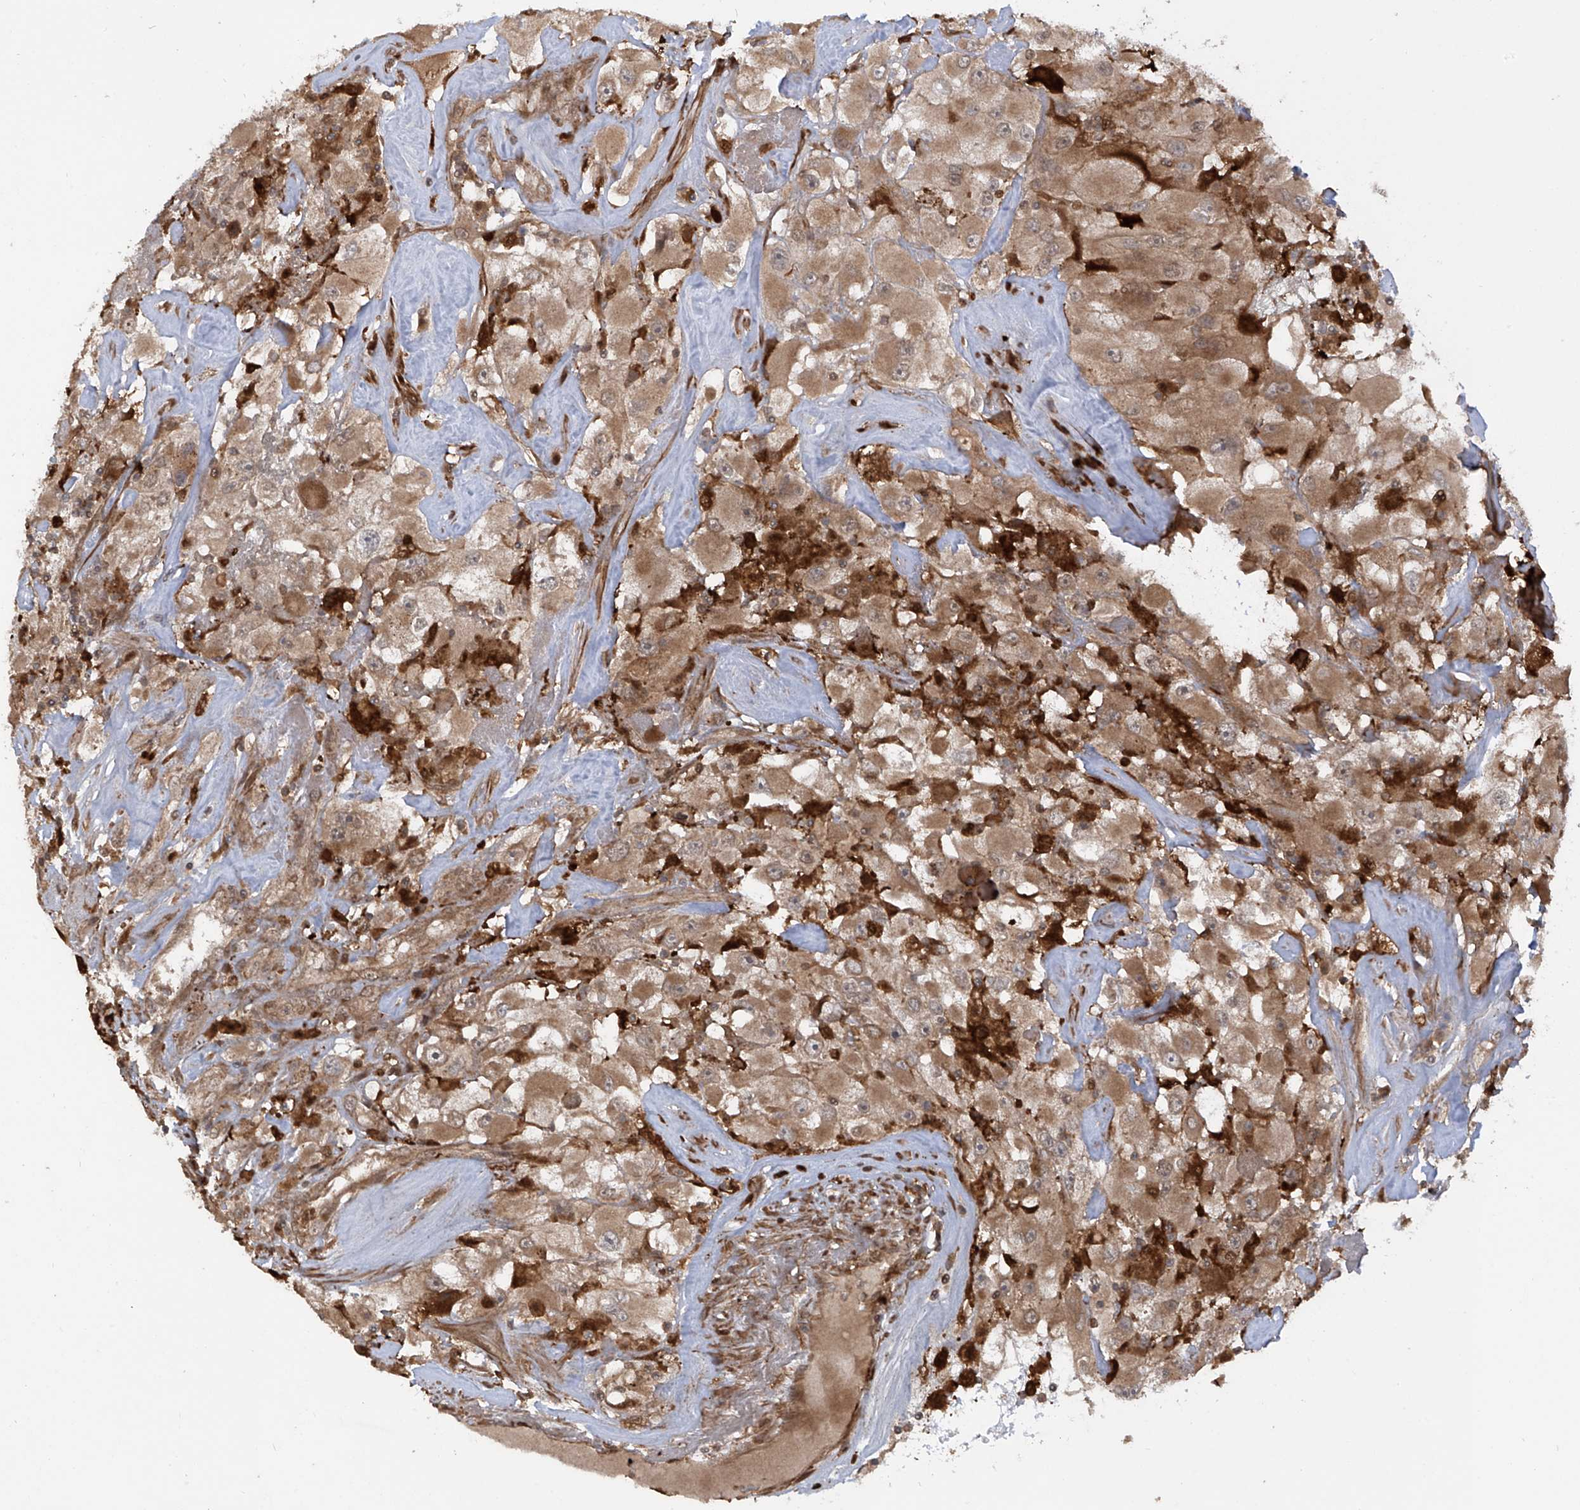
{"staining": {"intensity": "moderate", "quantity": ">75%", "location": "cytoplasmic/membranous"}, "tissue": "renal cancer", "cell_type": "Tumor cells", "image_type": "cancer", "snomed": [{"axis": "morphology", "description": "Adenocarcinoma, NOS"}, {"axis": "topography", "description": "Kidney"}], "caption": "Renal adenocarcinoma was stained to show a protein in brown. There is medium levels of moderate cytoplasmic/membranous positivity in about >75% of tumor cells.", "gene": "ATAD2B", "patient": {"sex": "female", "age": 52}}